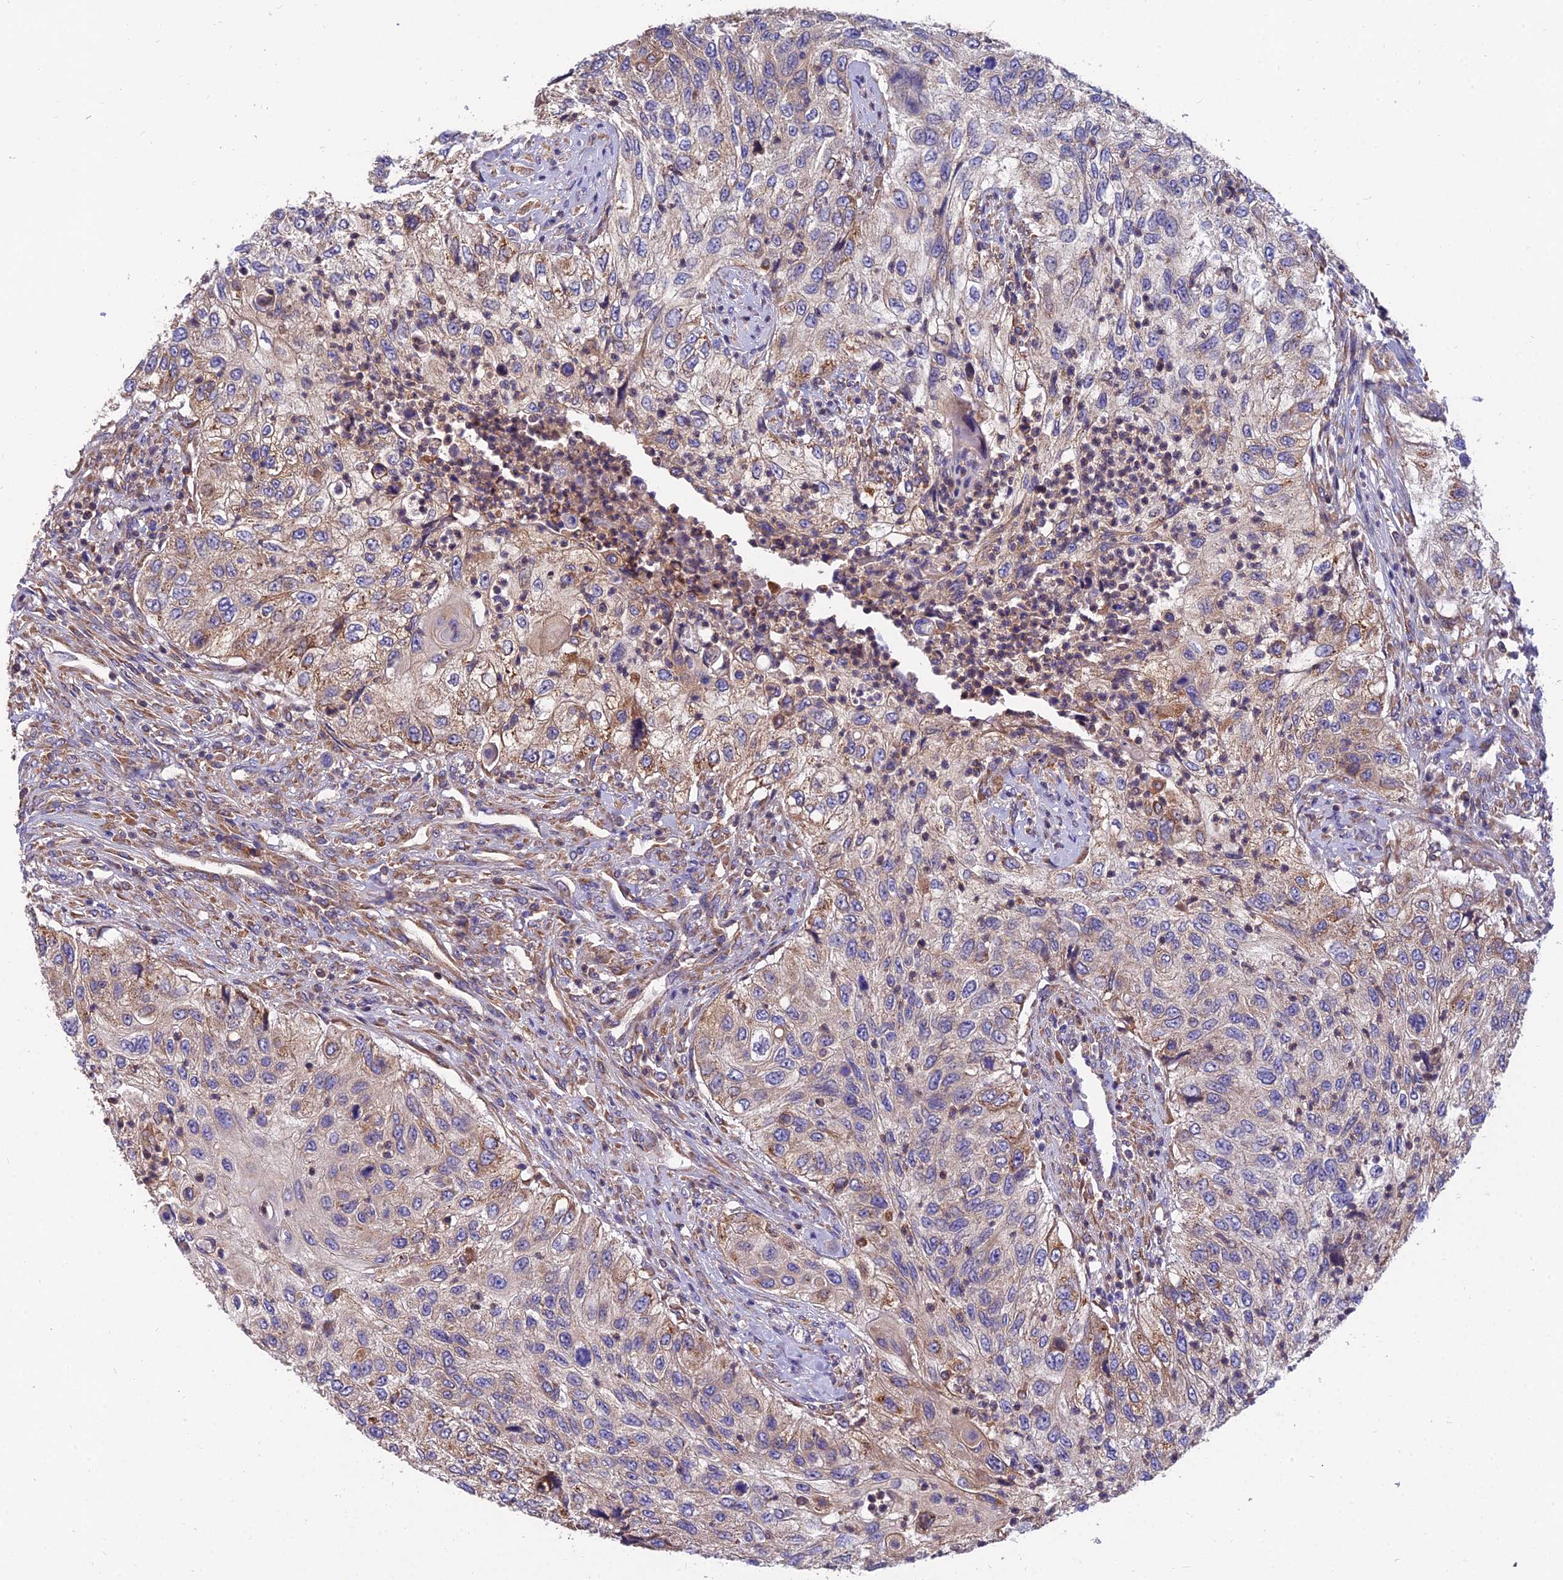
{"staining": {"intensity": "moderate", "quantity": "25%-75%", "location": "cytoplasmic/membranous"}, "tissue": "urothelial cancer", "cell_type": "Tumor cells", "image_type": "cancer", "snomed": [{"axis": "morphology", "description": "Urothelial carcinoma, High grade"}, {"axis": "topography", "description": "Urinary bladder"}], "caption": "Immunohistochemical staining of human urothelial carcinoma (high-grade) displays medium levels of moderate cytoplasmic/membranous staining in about 25%-75% of tumor cells.", "gene": "UMAD1", "patient": {"sex": "female", "age": 60}}